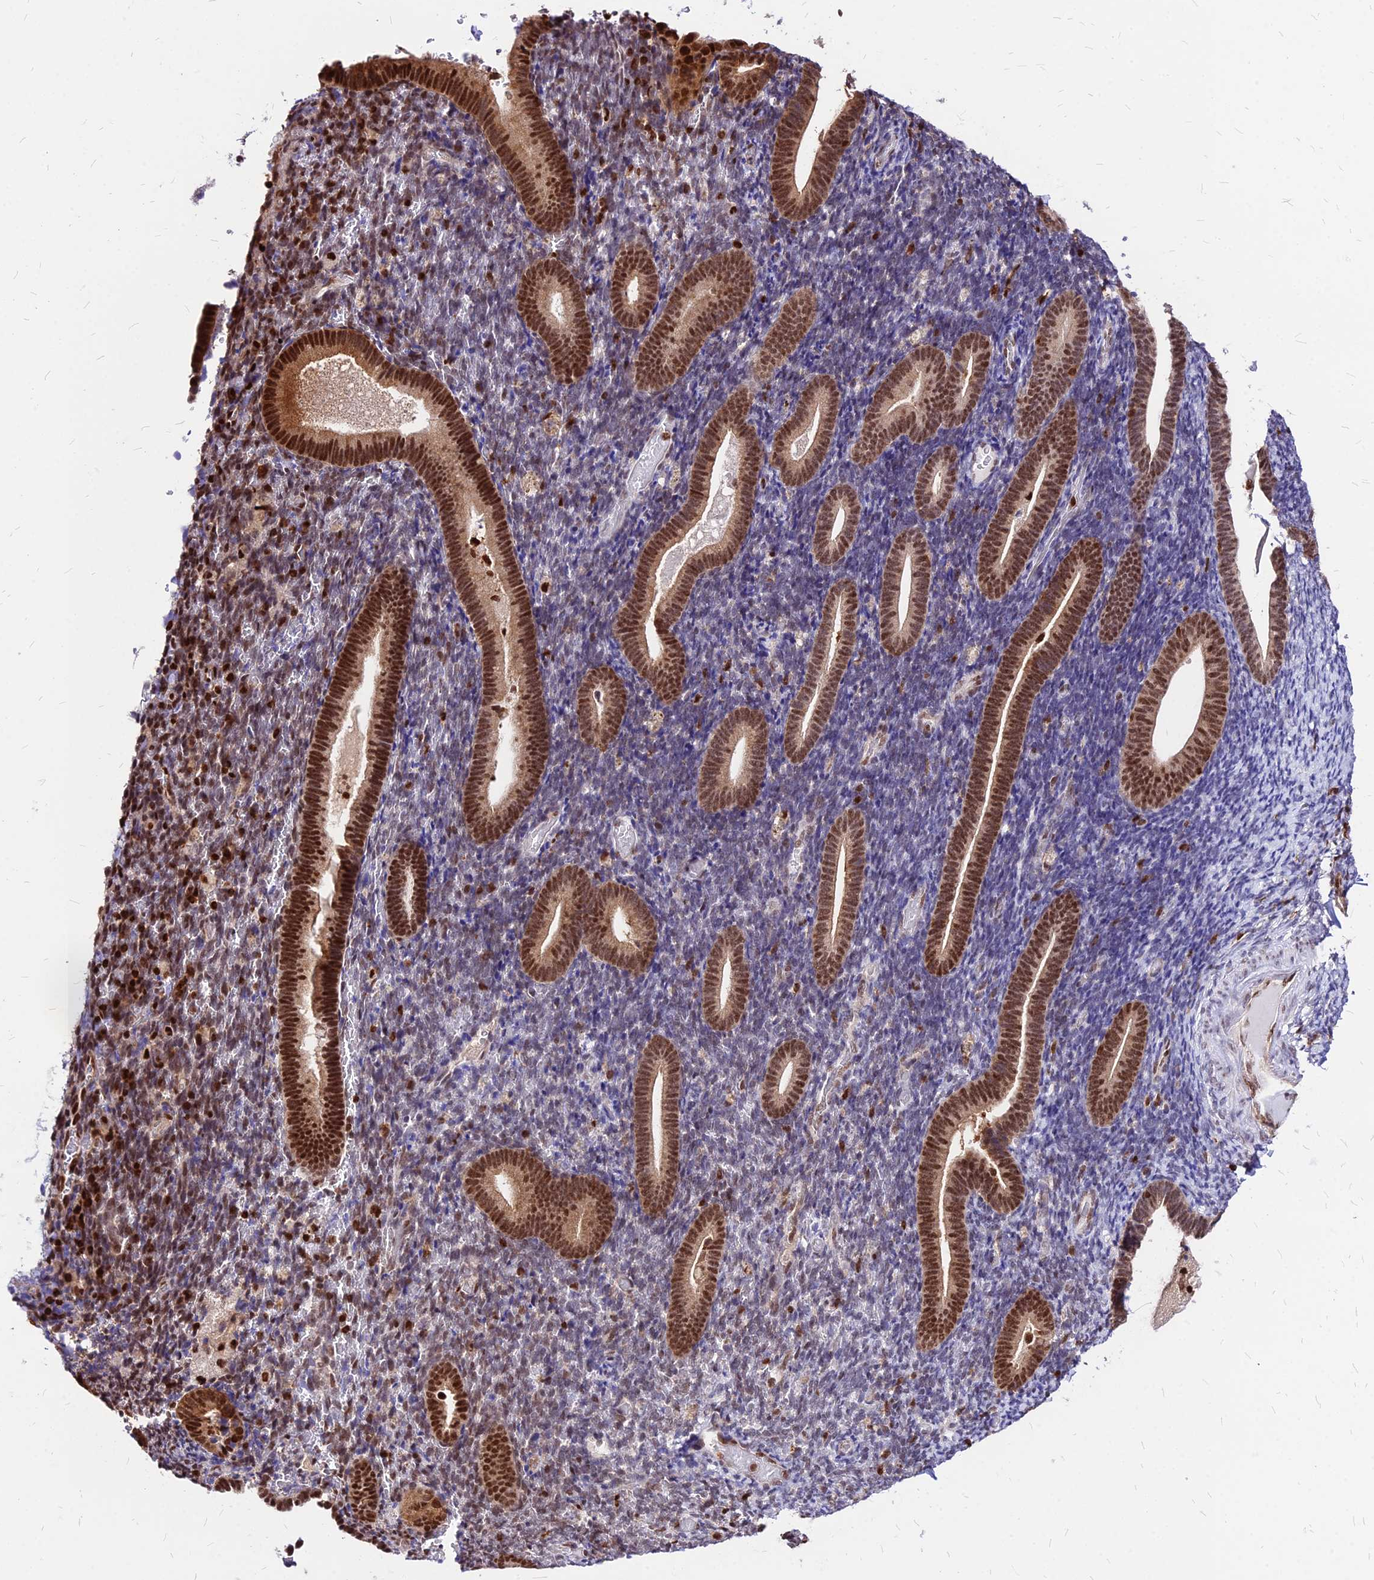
{"staining": {"intensity": "moderate", "quantity": "<25%", "location": "nuclear"}, "tissue": "endometrium", "cell_type": "Cells in endometrial stroma", "image_type": "normal", "snomed": [{"axis": "morphology", "description": "Normal tissue, NOS"}, {"axis": "topography", "description": "Endometrium"}], "caption": "Protein analysis of unremarkable endometrium reveals moderate nuclear expression in about <25% of cells in endometrial stroma. (DAB (3,3'-diaminobenzidine) IHC with brightfield microscopy, high magnification).", "gene": "PAXX", "patient": {"sex": "female", "age": 51}}